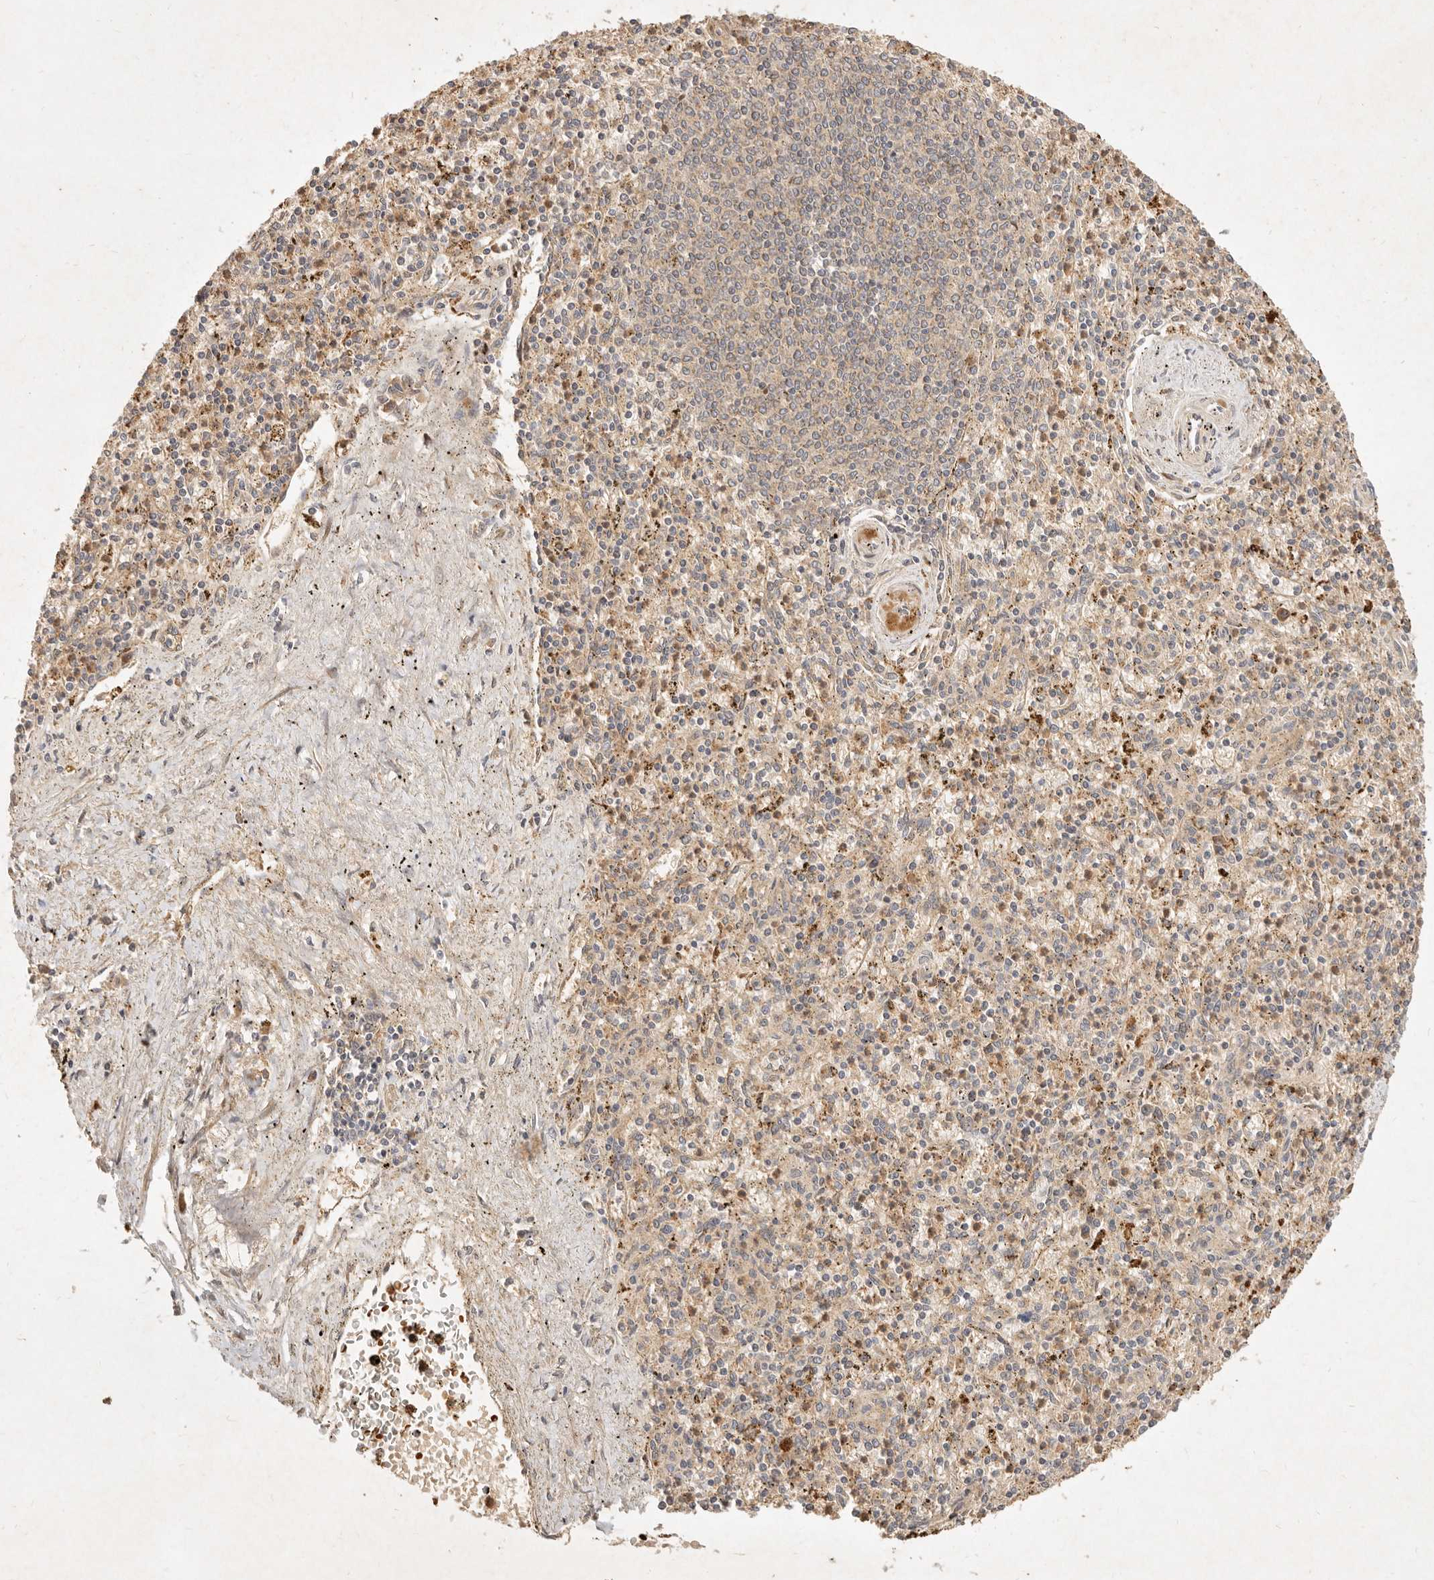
{"staining": {"intensity": "weak", "quantity": "<25%", "location": "cytoplasmic/membranous"}, "tissue": "spleen", "cell_type": "Cells in red pulp", "image_type": "normal", "snomed": [{"axis": "morphology", "description": "Normal tissue, NOS"}, {"axis": "topography", "description": "Spleen"}], "caption": "Immunohistochemistry micrograph of unremarkable human spleen stained for a protein (brown), which displays no expression in cells in red pulp.", "gene": "FREM2", "patient": {"sex": "male", "age": 72}}